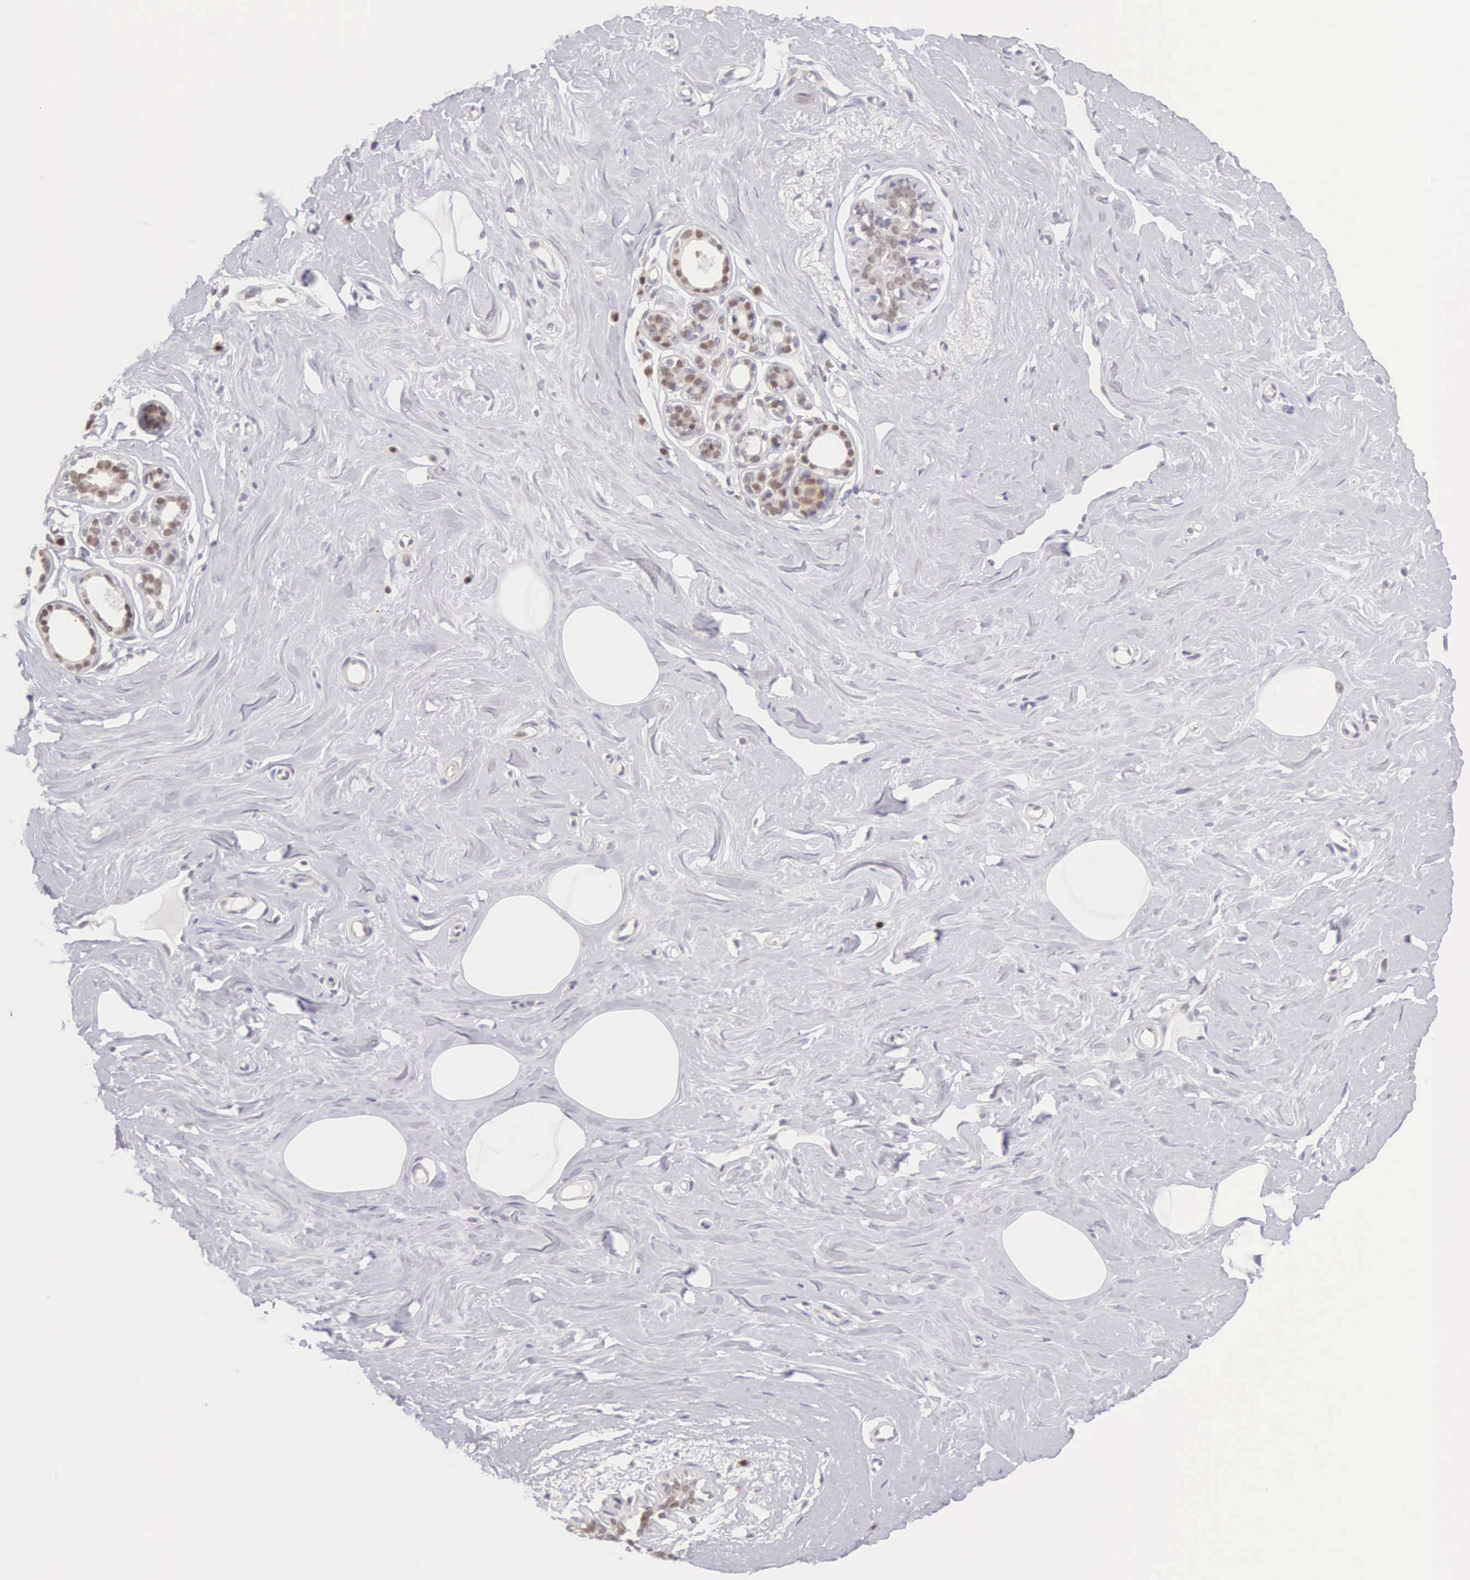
{"staining": {"intensity": "negative", "quantity": "none", "location": "none"}, "tissue": "breast", "cell_type": "Adipocytes", "image_type": "normal", "snomed": [{"axis": "morphology", "description": "Normal tissue, NOS"}, {"axis": "topography", "description": "Breast"}], "caption": "A high-resolution photomicrograph shows immunohistochemistry staining of unremarkable breast, which demonstrates no significant positivity in adipocytes. (DAB immunohistochemistry (IHC), high magnification).", "gene": "CCDC117", "patient": {"sex": "female", "age": 45}}